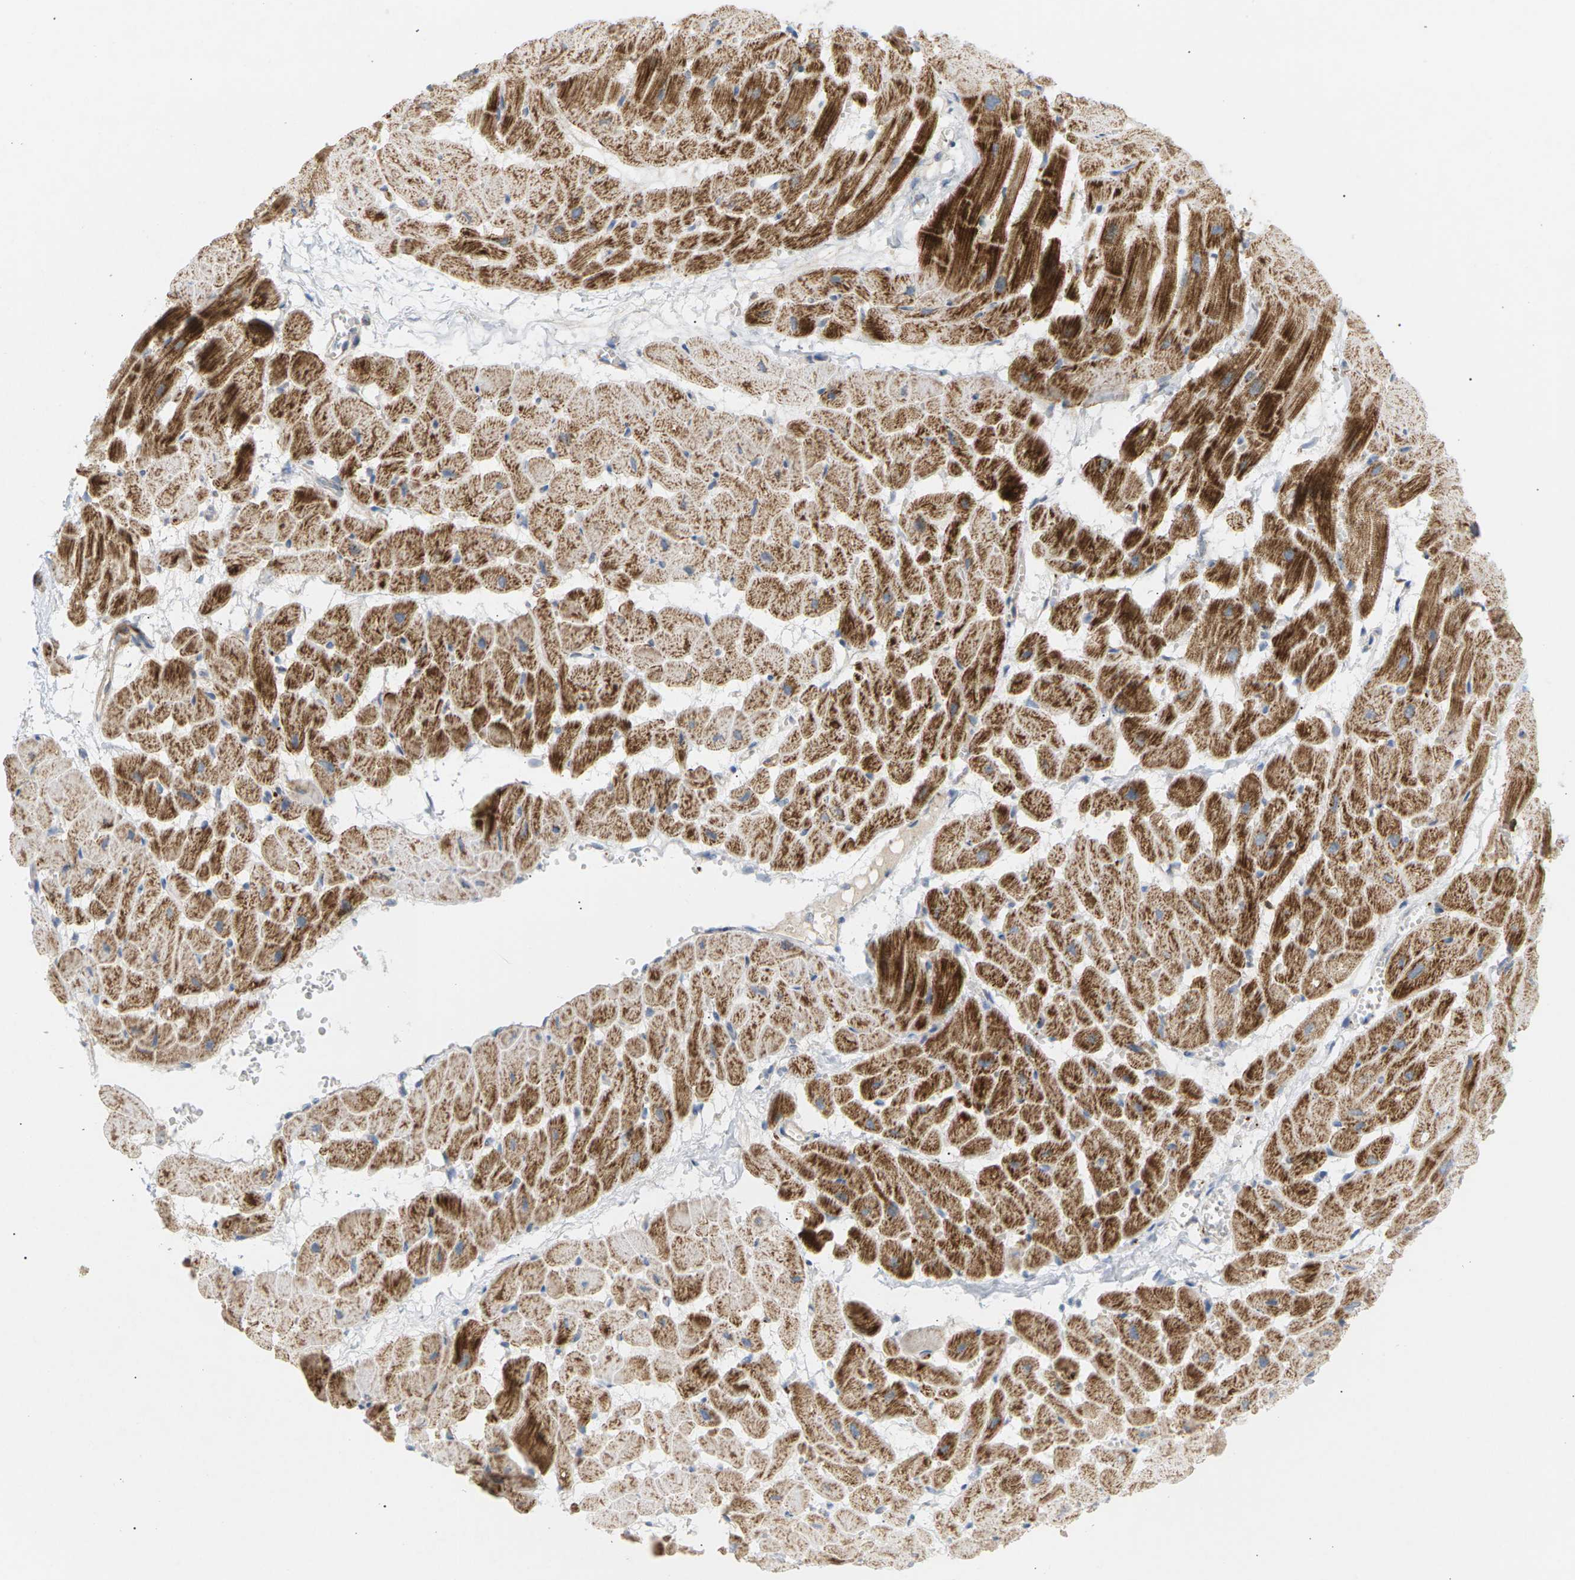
{"staining": {"intensity": "strong", "quantity": ">75%", "location": "cytoplasmic/membranous"}, "tissue": "heart muscle", "cell_type": "Cardiomyocytes", "image_type": "normal", "snomed": [{"axis": "morphology", "description": "Normal tissue, NOS"}, {"axis": "topography", "description": "Heart"}], "caption": "Immunohistochemistry (IHC) micrograph of benign heart muscle stained for a protein (brown), which exhibits high levels of strong cytoplasmic/membranous positivity in about >75% of cardiomyocytes.", "gene": "LIME1", "patient": {"sex": "male", "age": 45}}